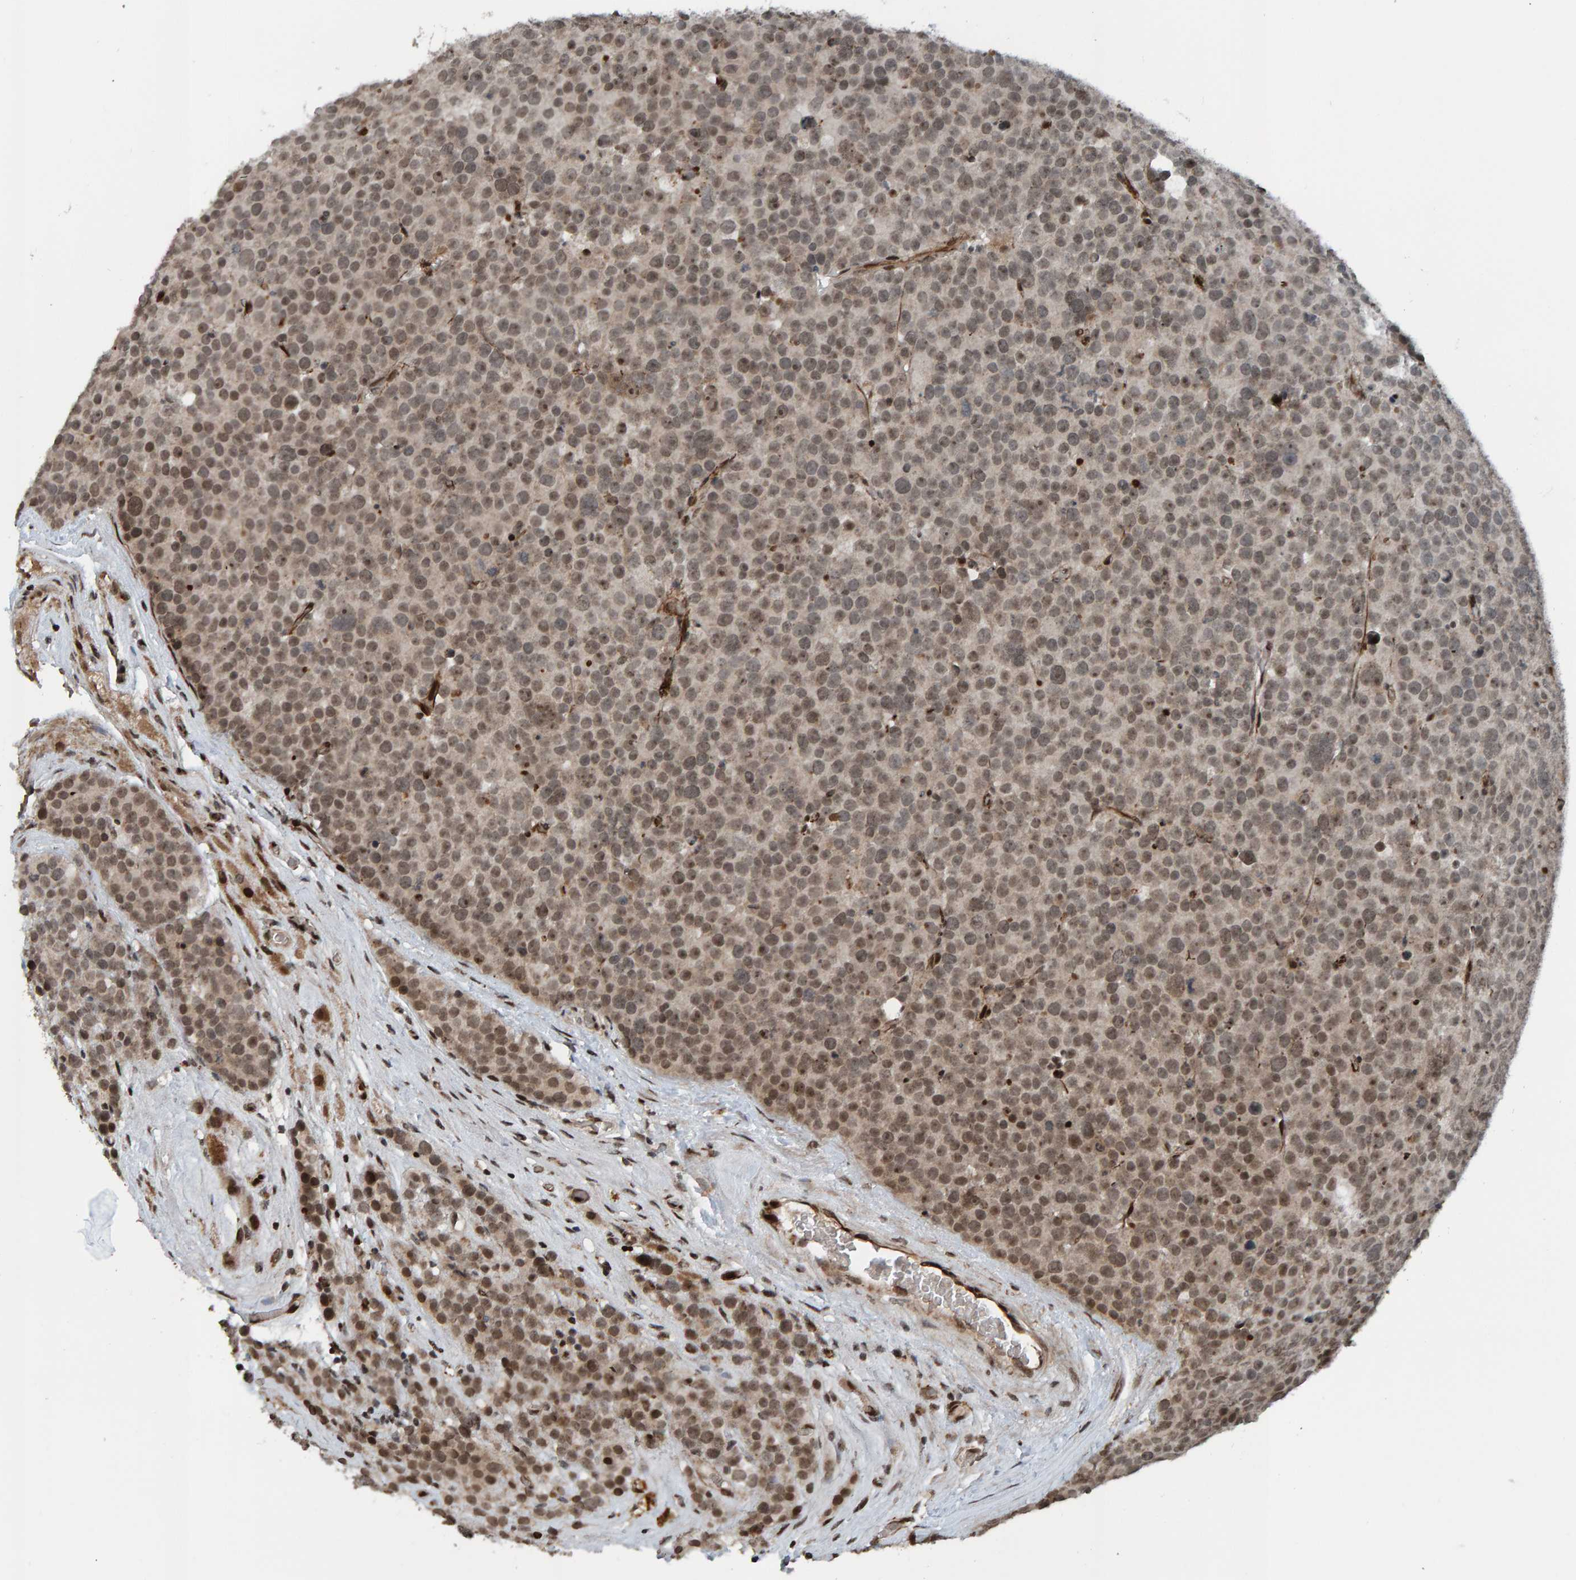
{"staining": {"intensity": "weak", "quantity": ">75%", "location": "nuclear"}, "tissue": "testis cancer", "cell_type": "Tumor cells", "image_type": "cancer", "snomed": [{"axis": "morphology", "description": "Seminoma, NOS"}, {"axis": "topography", "description": "Testis"}], "caption": "Seminoma (testis) tissue exhibits weak nuclear expression in about >75% of tumor cells, visualized by immunohistochemistry.", "gene": "ZNF366", "patient": {"sex": "male", "age": 71}}